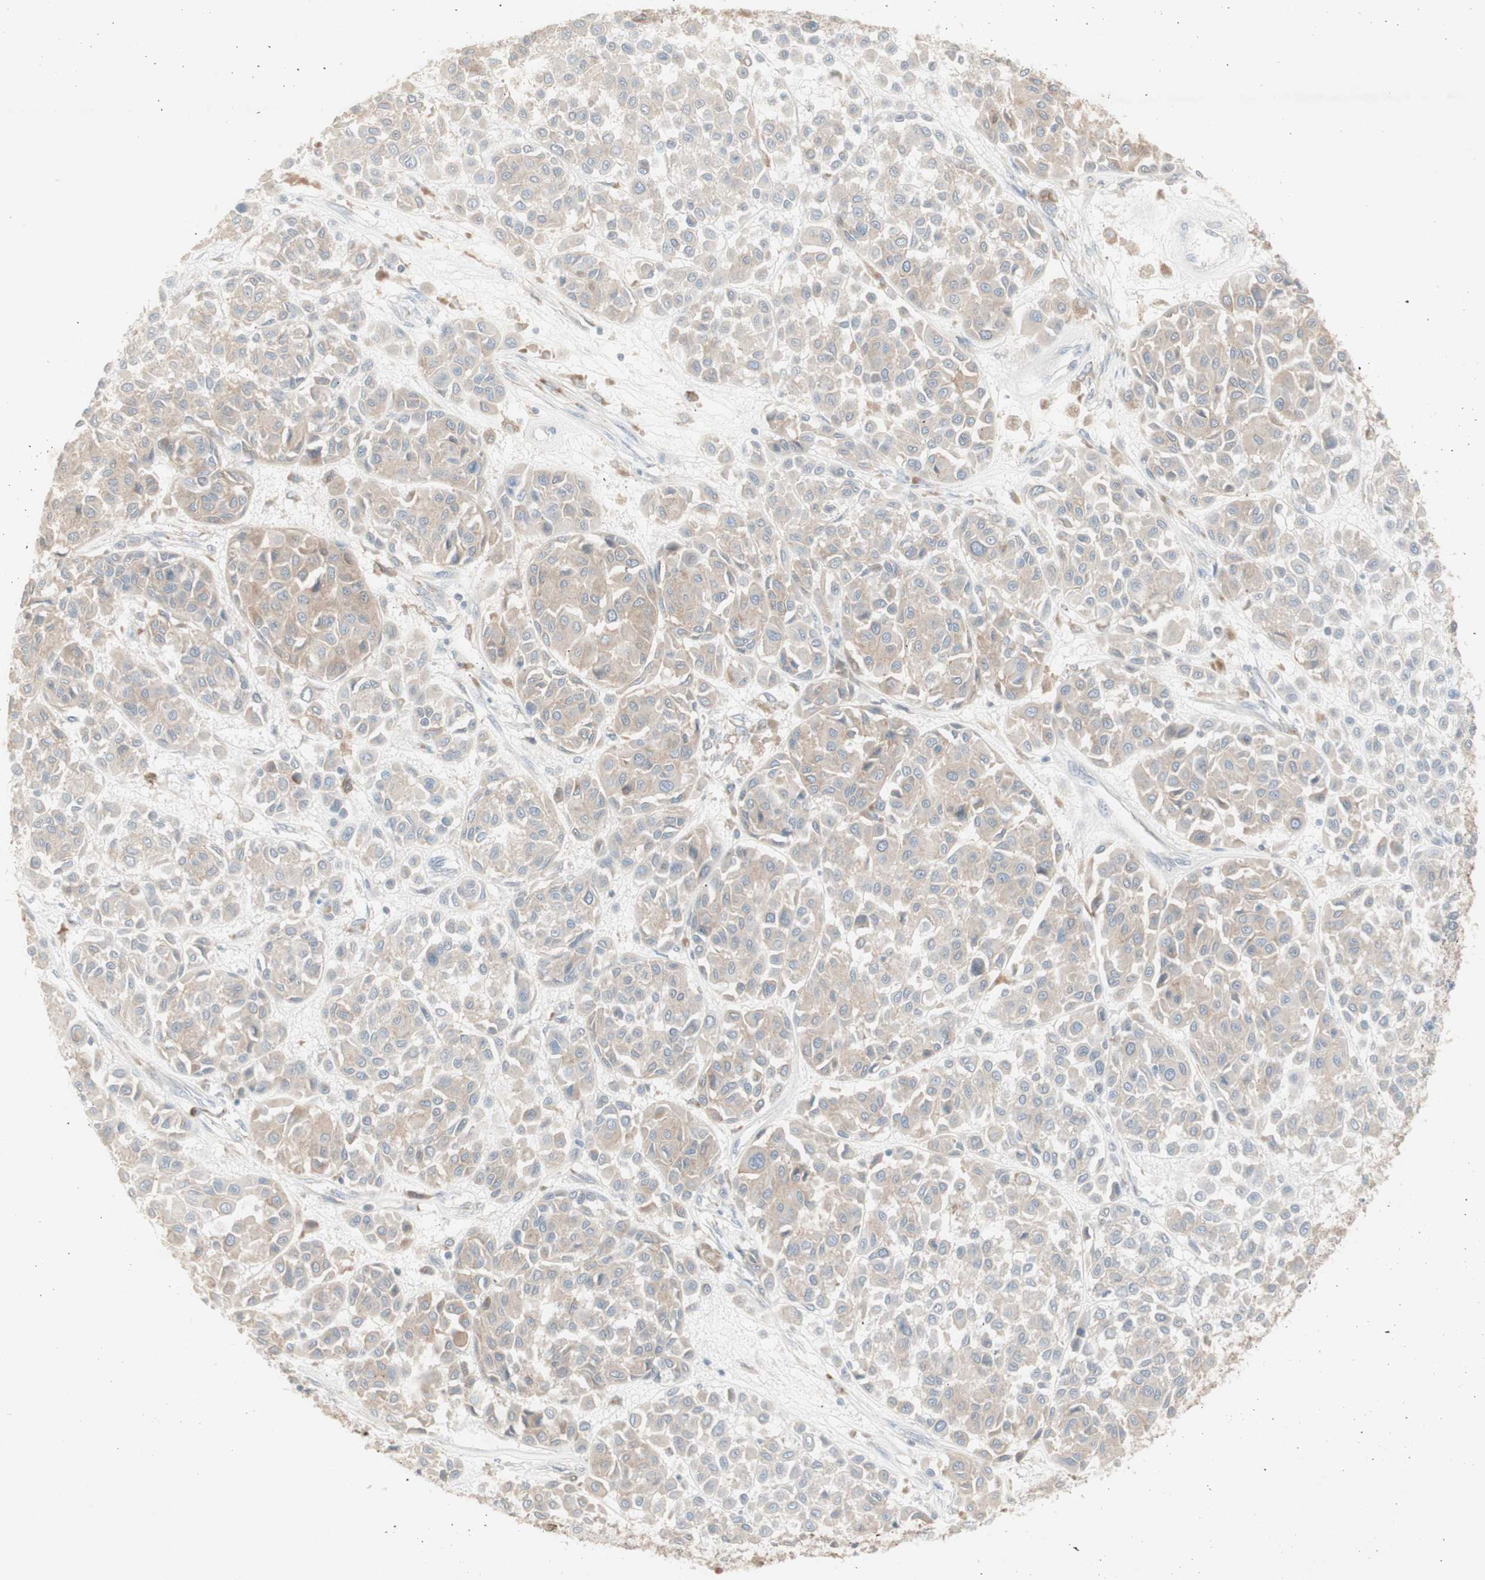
{"staining": {"intensity": "weak", "quantity": "<25%", "location": "cytoplasmic/membranous"}, "tissue": "melanoma", "cell_type": "Tumor cells", "image_type": "cancer", "snomed": [{"axis": "morphology", "description": "Malignant melanoma, Metastatic site"}, {"axis": "topography", "description": "Soft tissue"}], "caption": "Human melanoma stained for a protein using IHC shows no positivity in tumor cells.", "gene": "ATP6V1B1", "patient": {"sex": "male", "age": 41}}